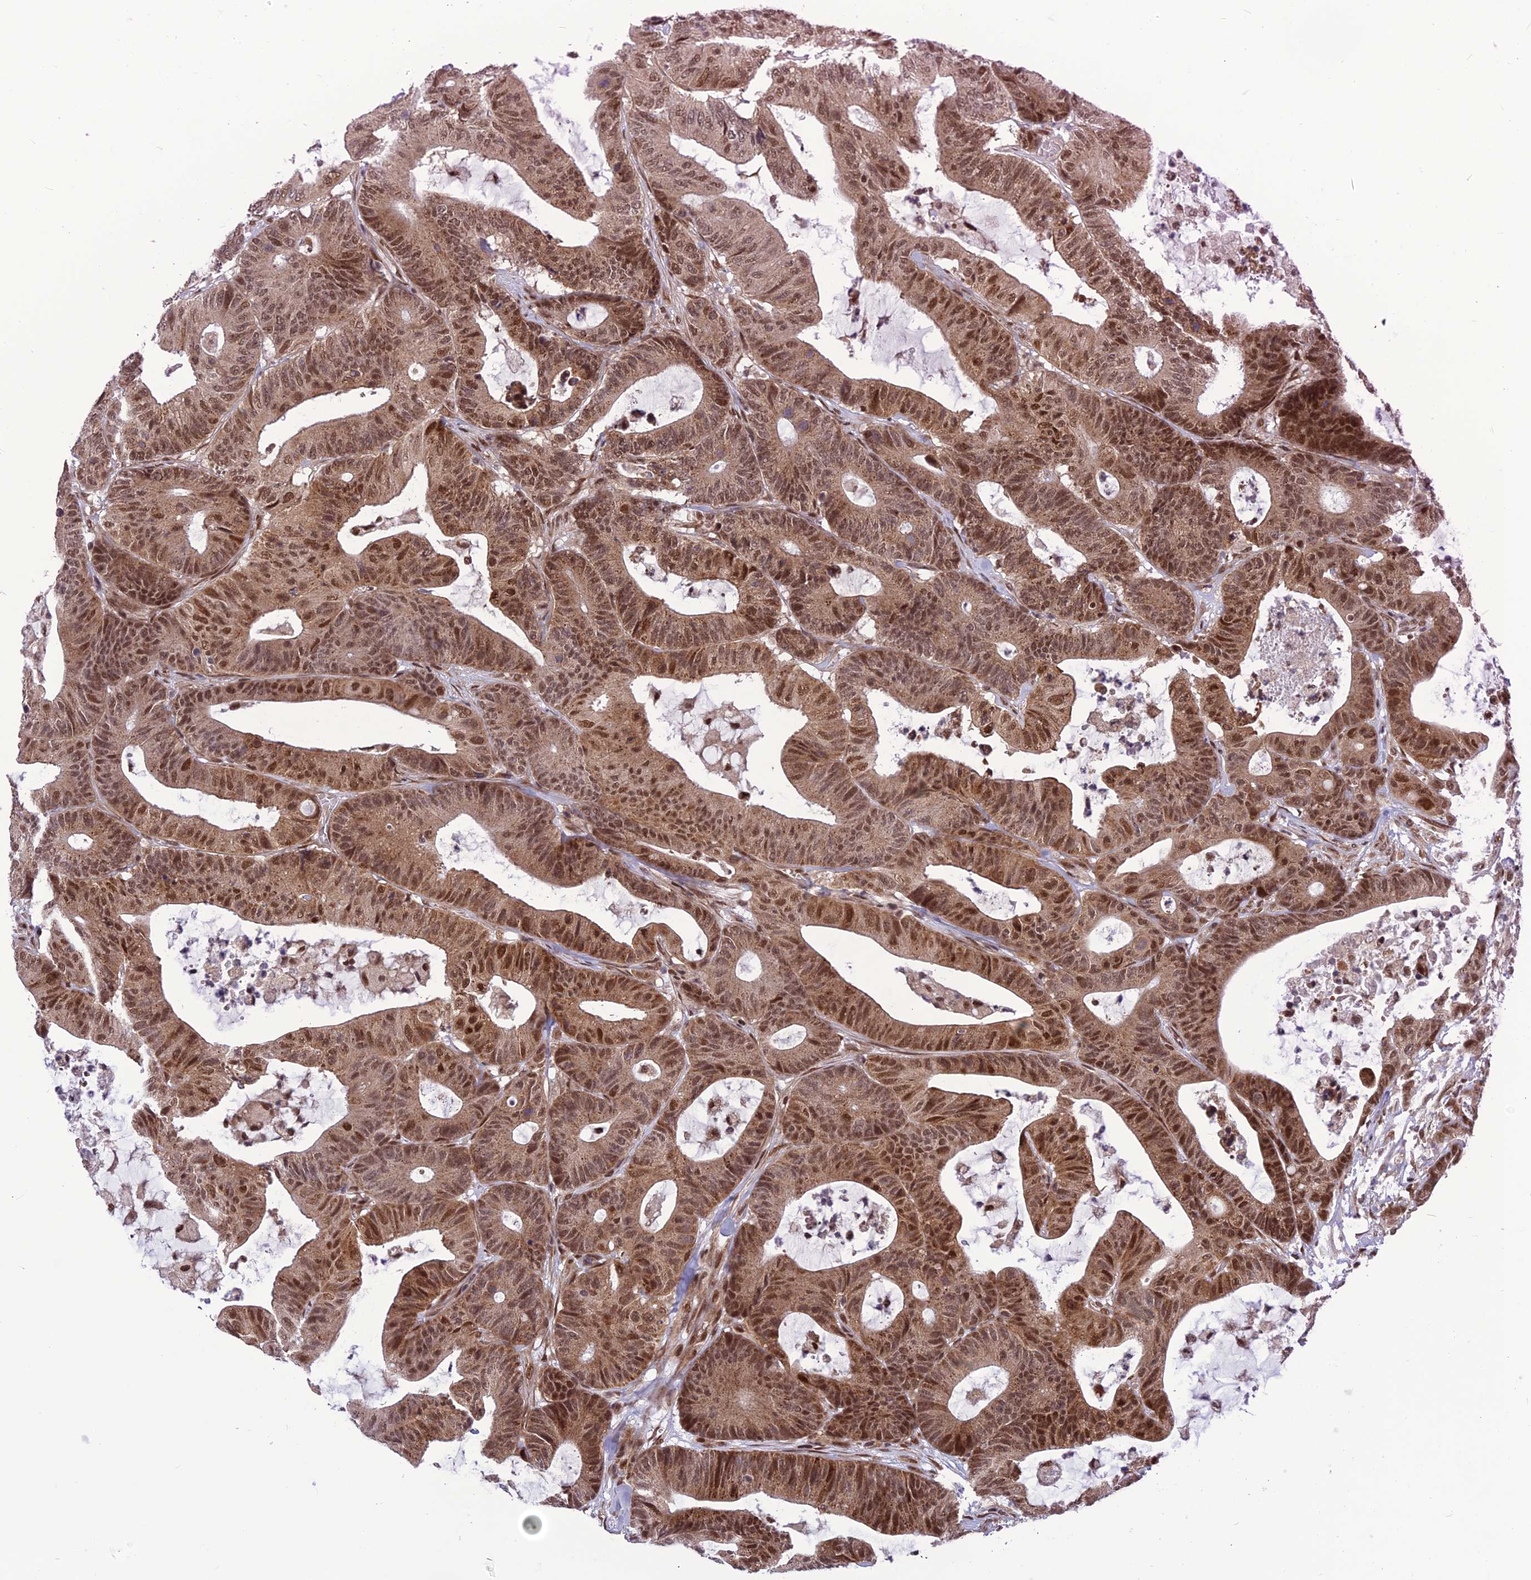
{"staining": {"intensity": "moderate", "quantity": ">75%", "location": "cytoplasmic/membranous,nuclear"}, "tissue": "colorectal cancer", "cell_type": "Tumor cells", "image_type": "cancer", "snomed": [{"axis": "morphology", "description": "Adenocarcinoma, NOS"}, {"axis": "topography", "description": "Colon"}], "caption": "About >75% of tumor cells in human colorectal adenocarcinoma show moderate cytoplasmic/membranous and nuclear protein staining as visualized by brown immunohistochemical staining.", "gene": "RTRAF", "patient": {"sex": "female", "age": 84}}